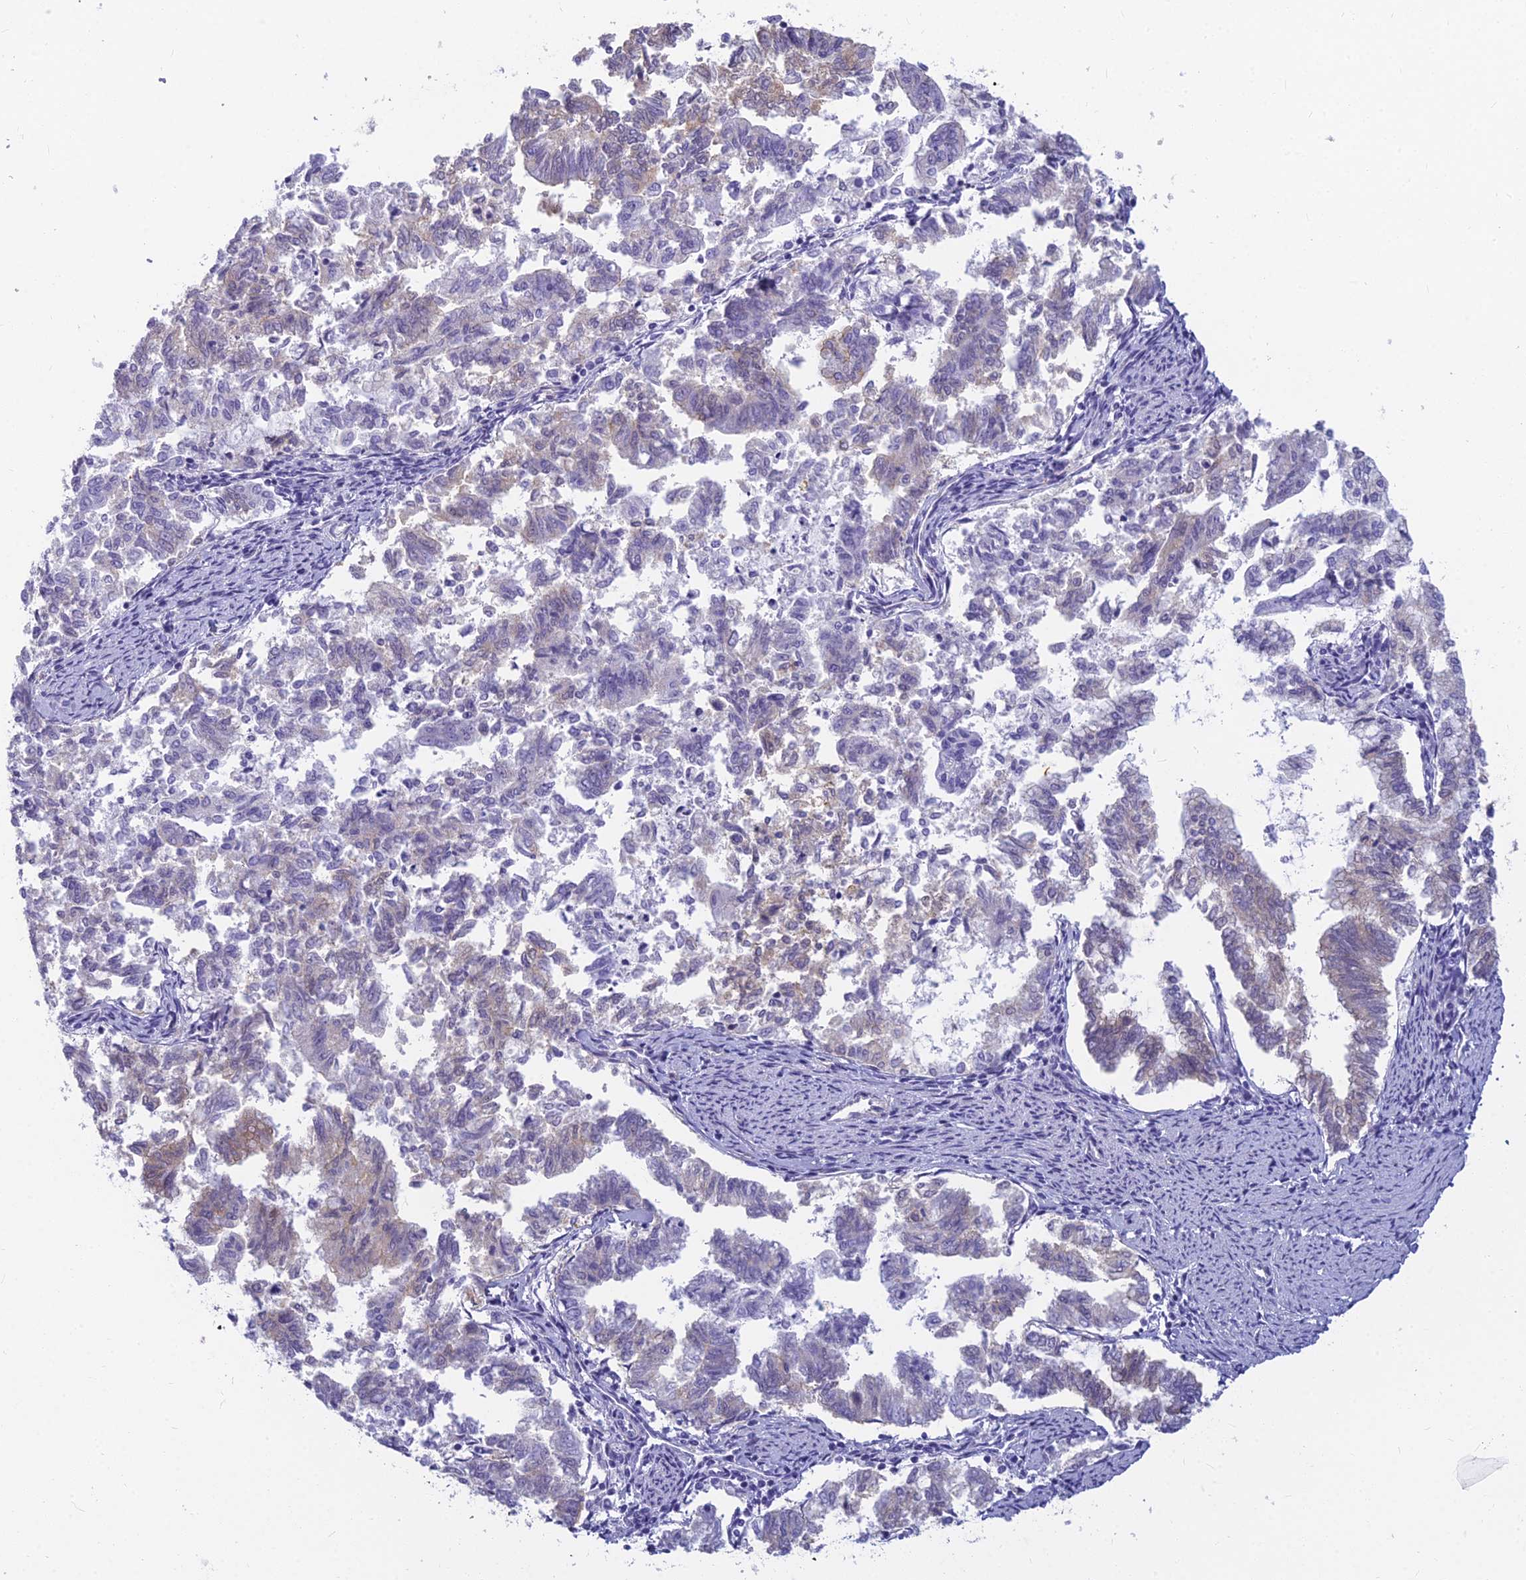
{"staining": {"intensity": "negative", "quantity": "none", "location": "none"}, "tissue": "endometrial cancer", "cell_type": "Tumor cells", "image_type": "cancer", "snomed": [{"axis": "morphology", "description": "Adenocarcinoma, NOS"}, {"axis": "topography", "description": "Endometrium"}], "caption": "IHC of human endometrial cancer (adenocarcinoma) reveals no expression in tumor cells.", "gene": "EVI2A", "patient": {"sex": "female", "age": 79}}